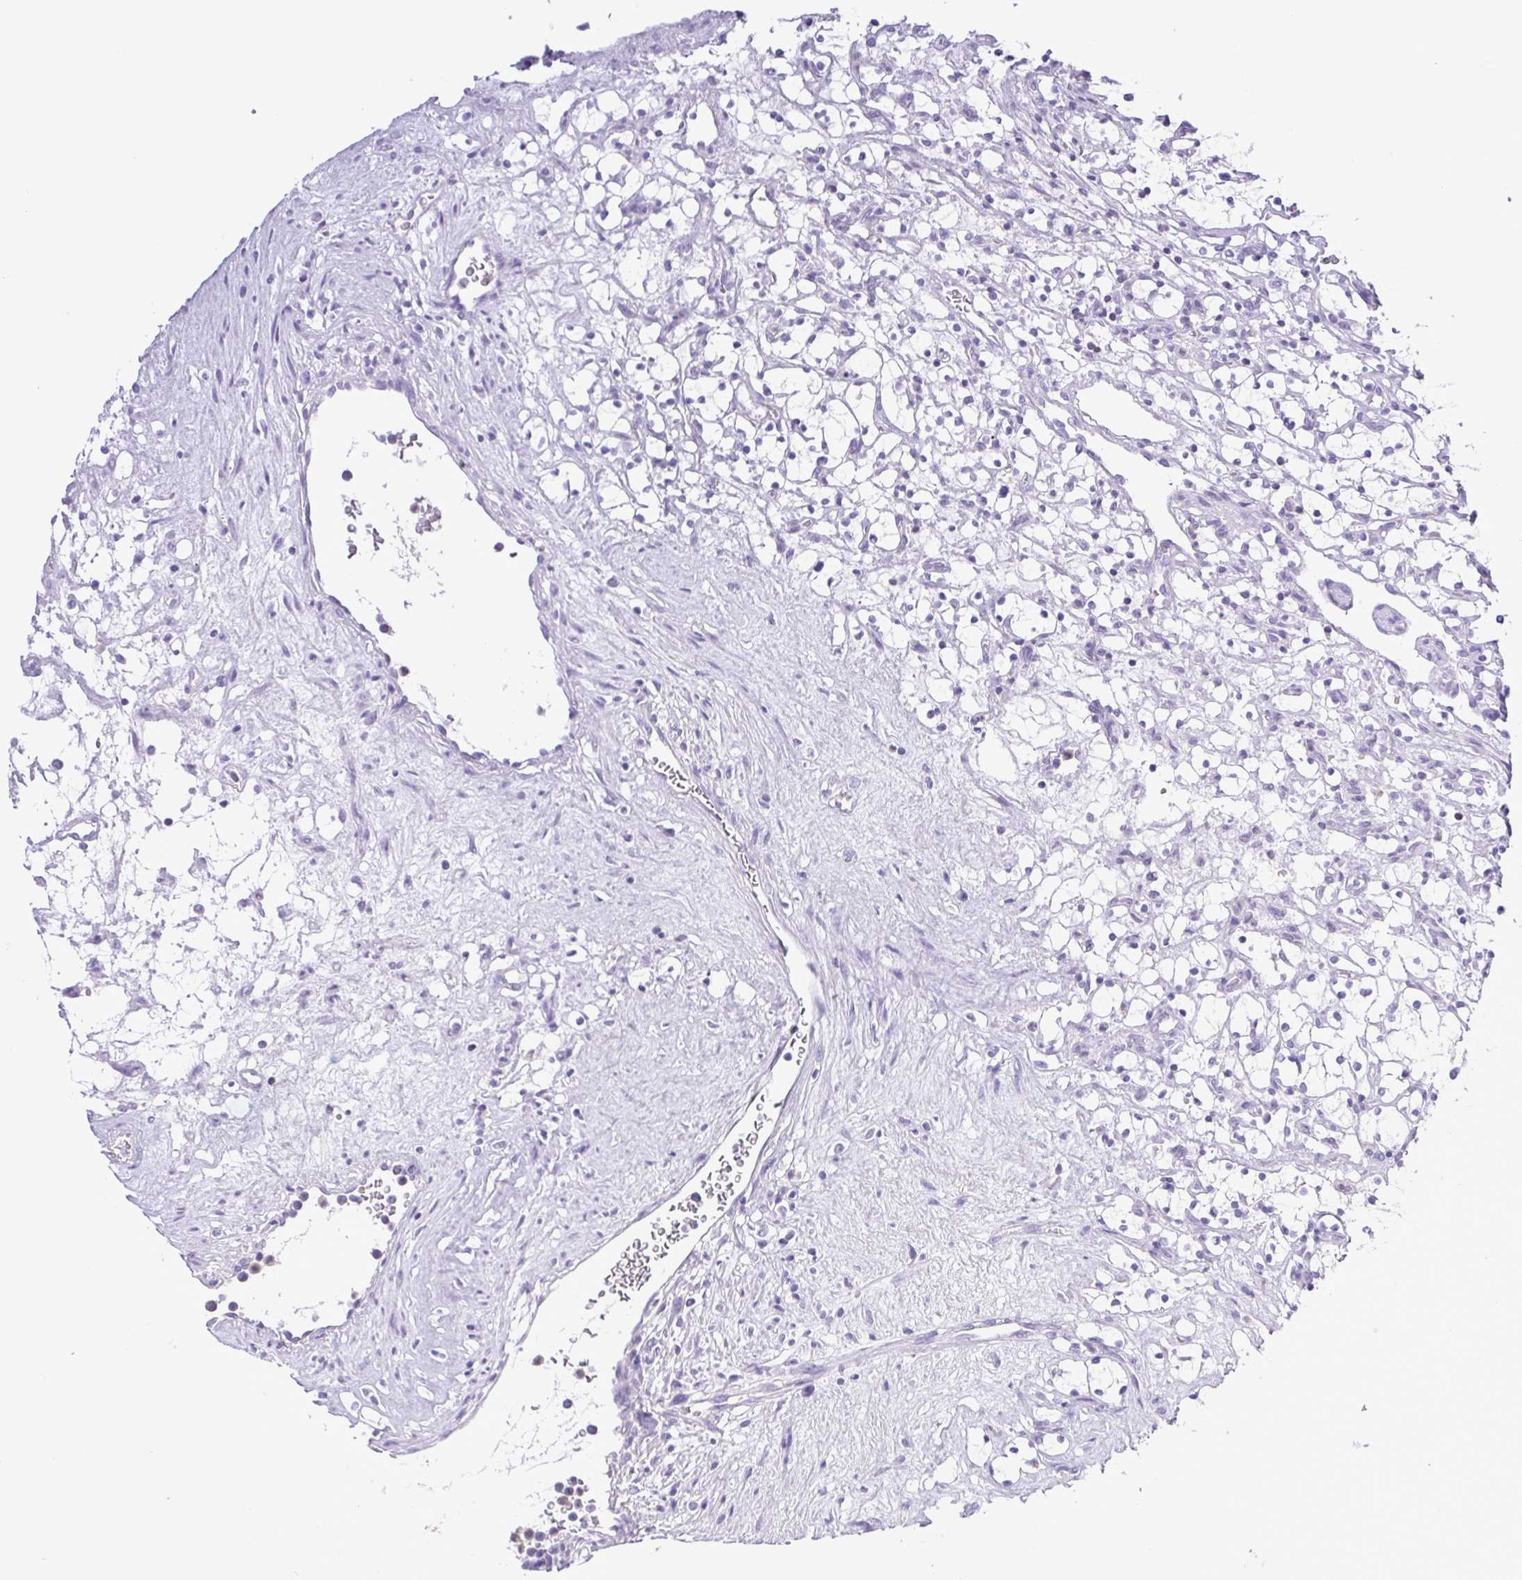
{"staining": {"intensity": "negative", "quantity": "none", "location": "none"}, "tissue": "renal cancer", "cell_type": "Tumor cells", "image_type": "cancer", "snomed": [{"axis": "morphology", "description": "Adenocarcinoma, NOS"}, {"axis": "topography", "description": "Kidney"}], "caption": "A photomicrograph of adenocarcinoma (renal) stained for a protein displays no brown staining in tumor cells.", "gene": "SYNPR", "patient": {"sex": "female", "age": 69}}